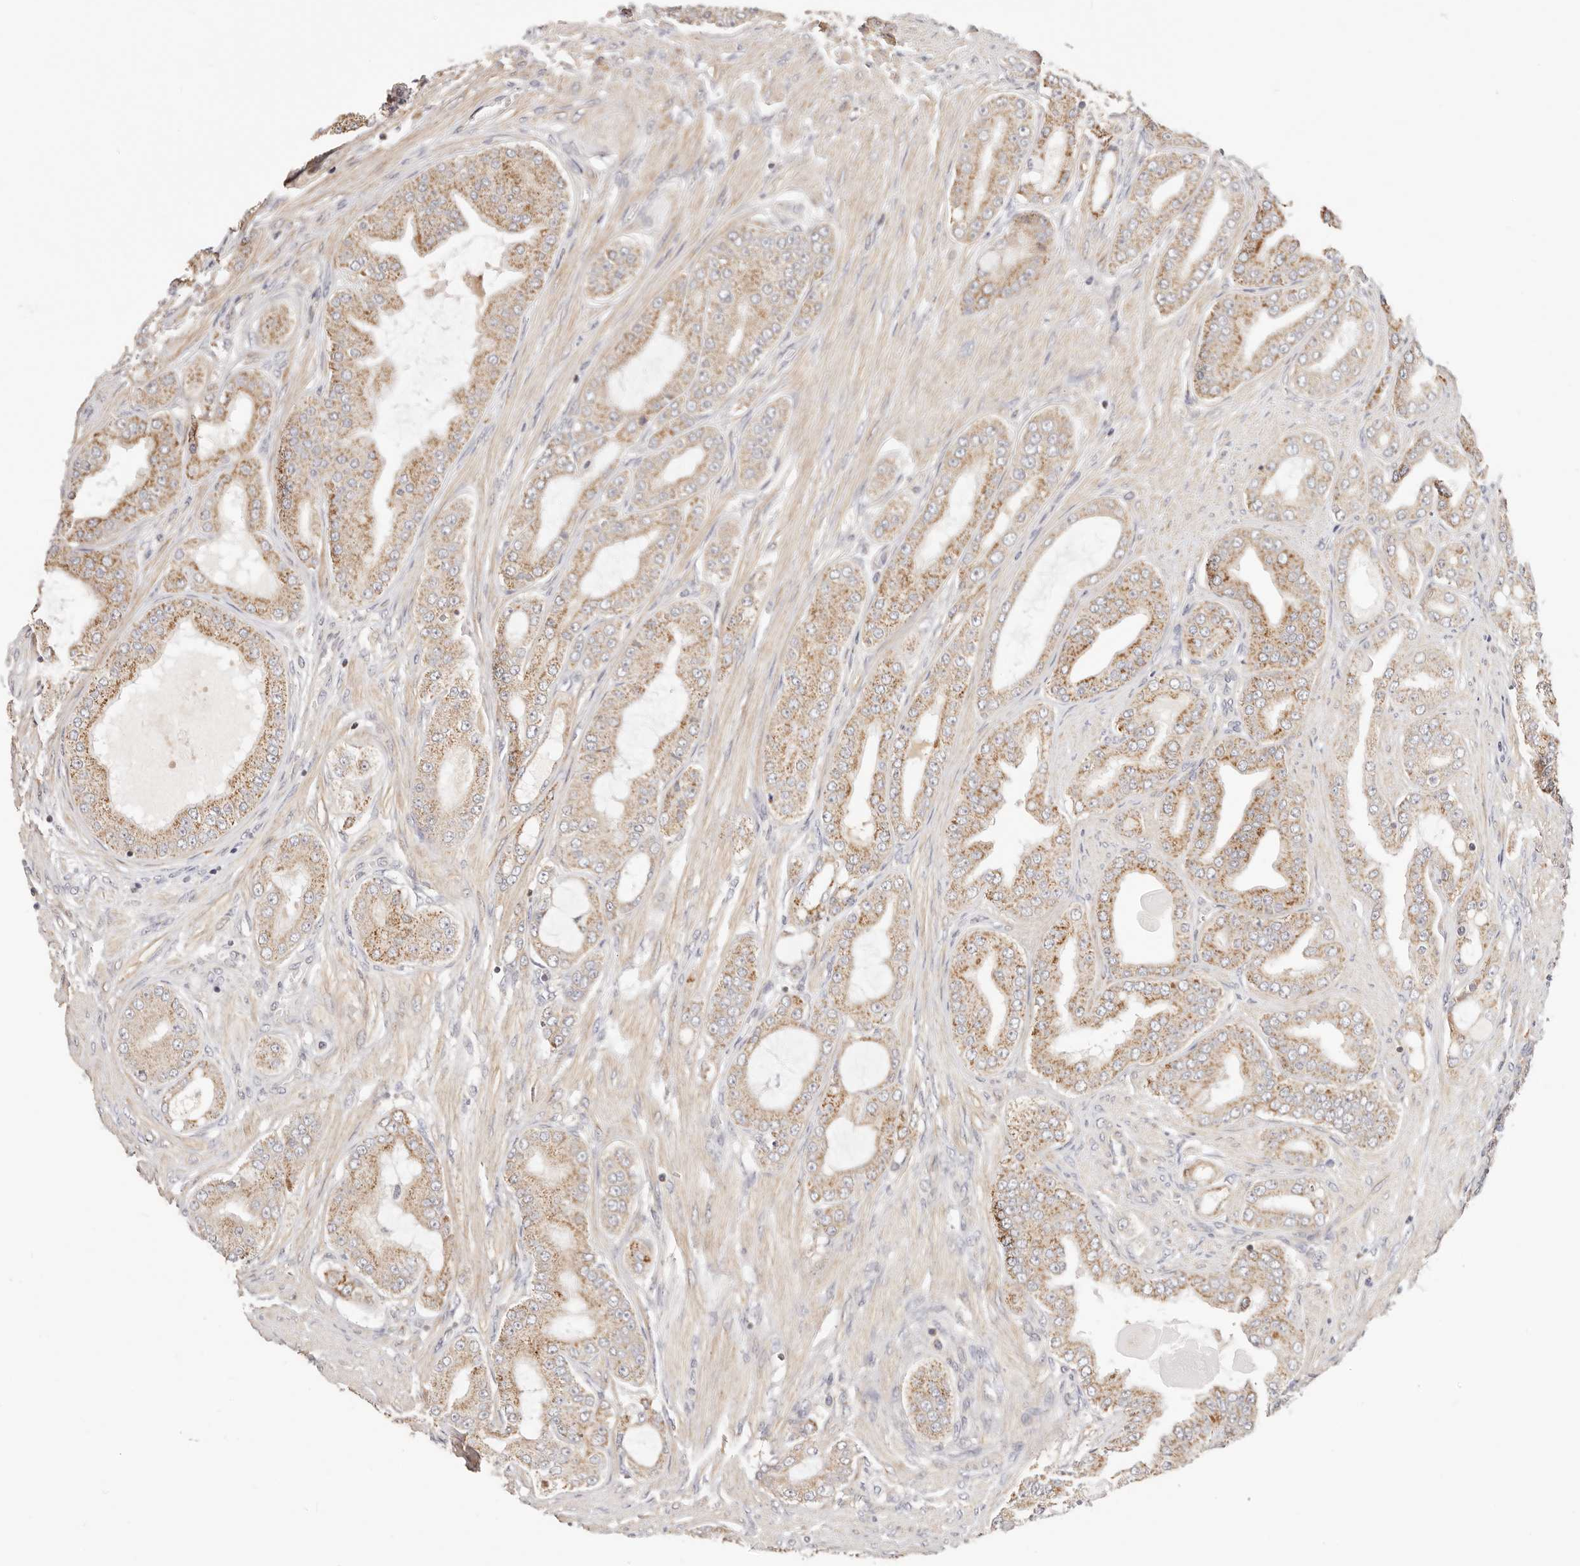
{"staining": {"intensity": "moderate", "quantity": ">75%", "location": "cytoplasmic/membranous"}, "tissue": "prostate cancer", "cell_type": "Tumor cells", "image_type": "cancer", "snomed": [{"axis": "morphology", "description": "Adenocarcinoma, High grade"}, {"axis": "topography", "description": "Prostate"}], "caption": "DAB (3,3'-diaminobenzidine) immunohistochemical staining of human prostate cancer displays moderate cytoplasmic/membranous protein expression in about >75% of tumor cells. Immunohistochemistry (ihc) stains the protein in brown and the nuclei are stained blue.", "gene": "KCMF1", "patient": {"sex": "male", "age": 60}}